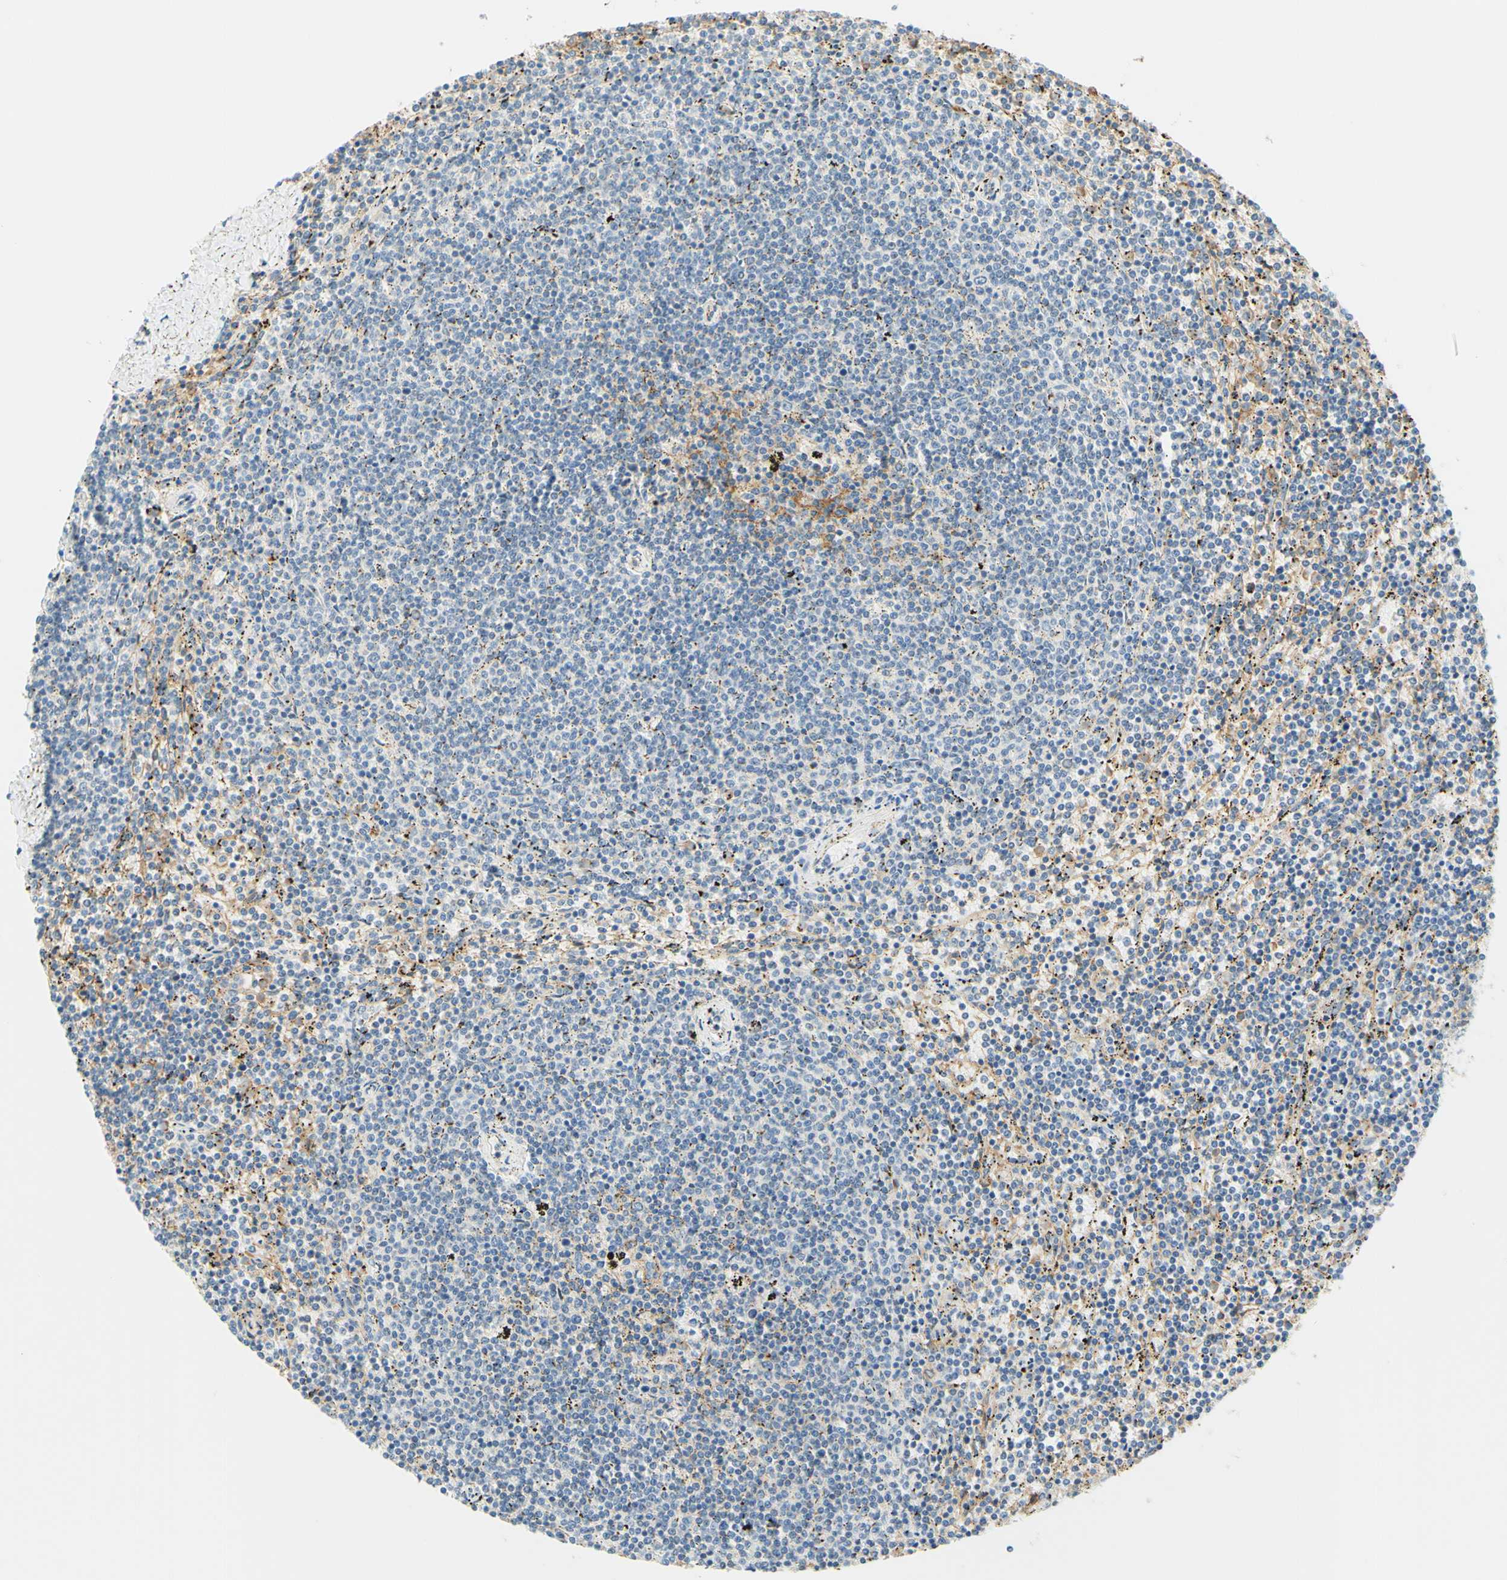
{"staining": {"intensity": "negative", "quantity": "none", "location": "none"}, "tissue": "lymphoma", "cell_type": "Tumor cells", "image_type": "cancer", "snomed": [{"axis": "morphology", "description": "Malignant lymphoma, non-Hodgkin's type, Low grade"}, {"axis": "topography", "description": "Spleen"}], "caption": "Immunohistochemical staining of low-grade malignant lymphoma, non-Hodgkin's type reveals no significant expression in tumor cells. (DAB immunohistochemistry, high magnification).", "gene": "TREM2", "patient": {"sex": "female", "age": 50}}